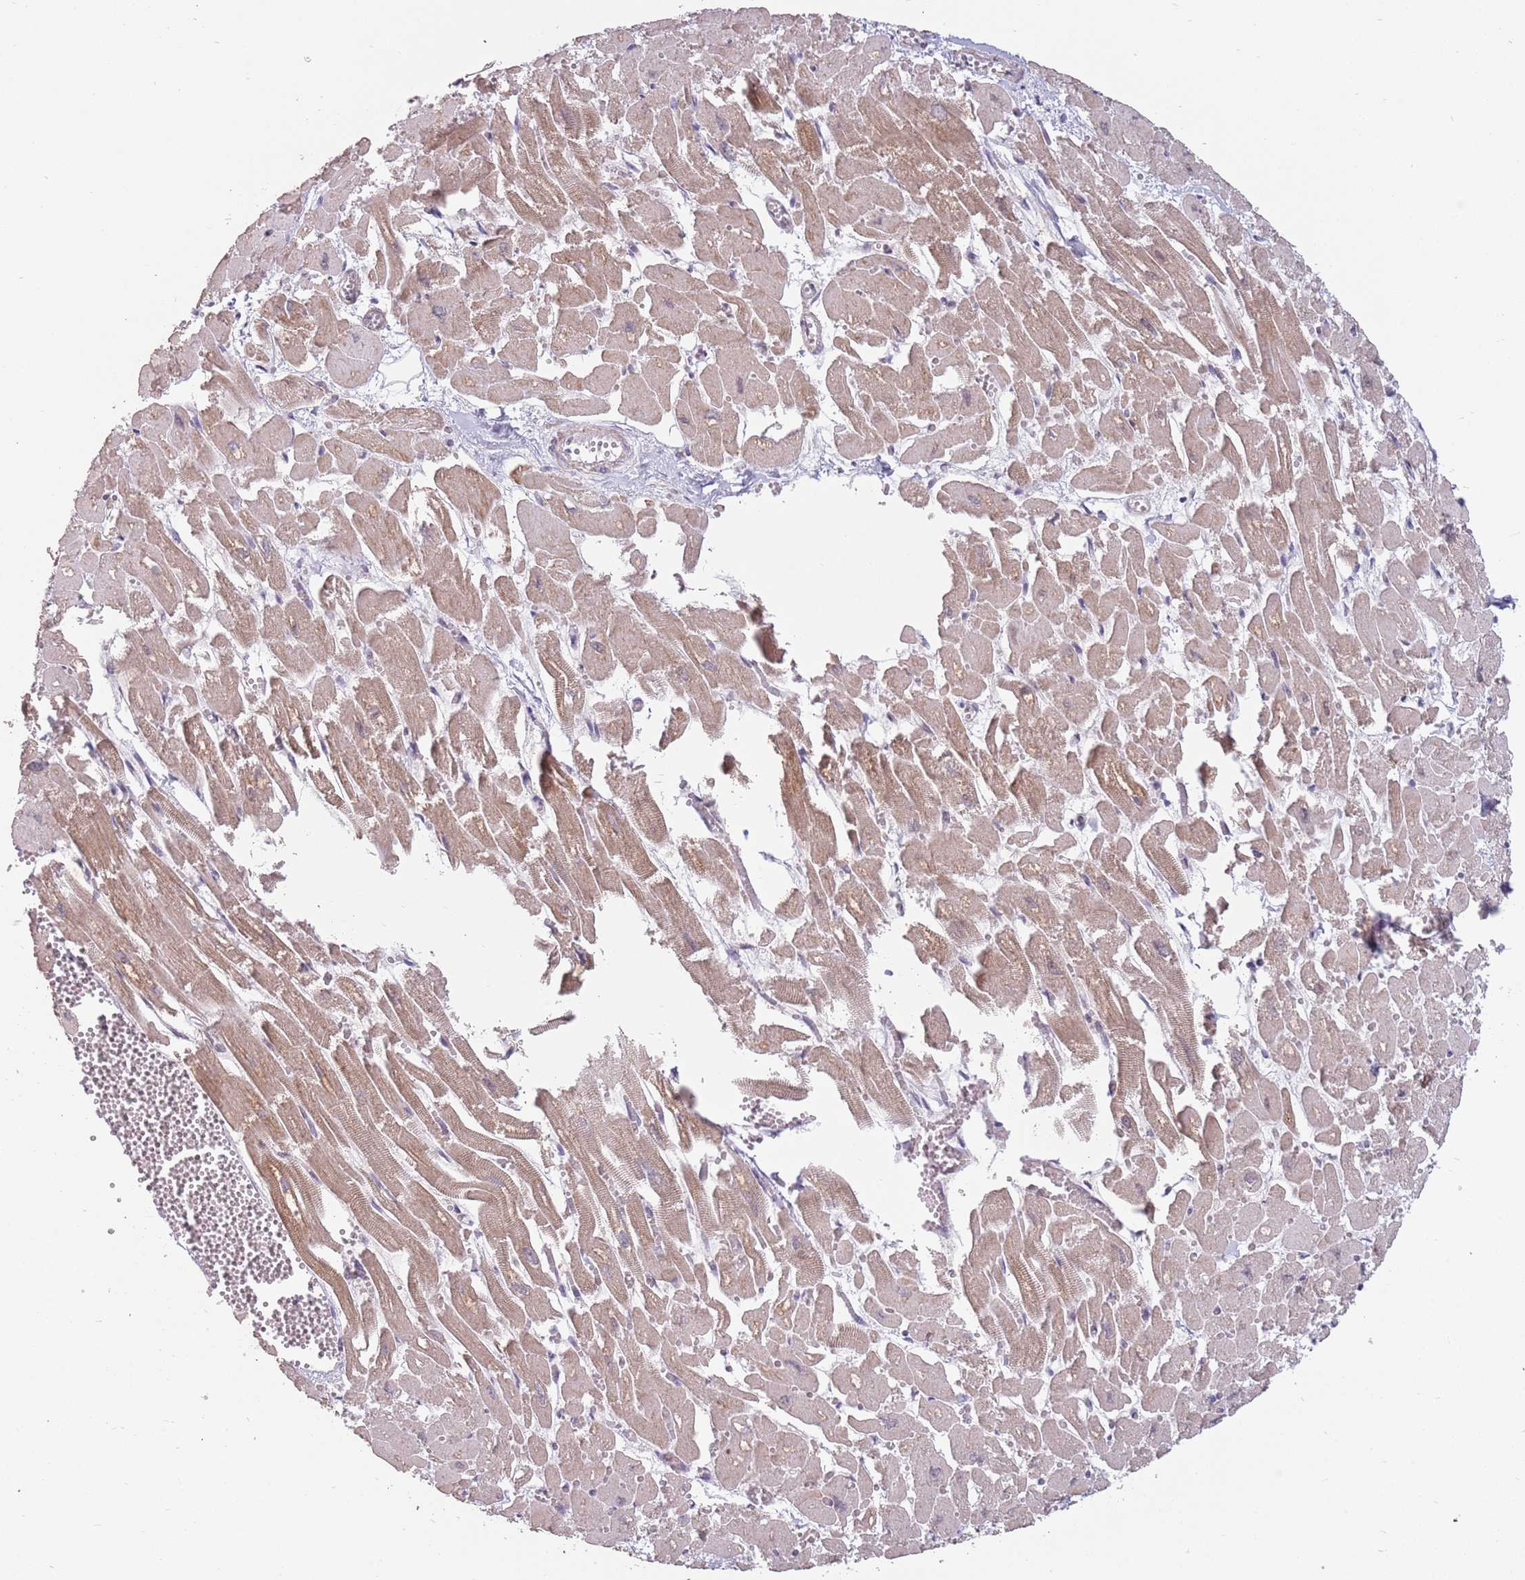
{"staining": {"intensity": "moderate", "quantity": ">75%", "location": "cytoplasmic/membranous"}, "tissue": "heart muscle", "cell_type": "Cardiomyocytes", "image_type": "normal", "snomed": [{"axis": "morphology", "description": "Normal tissue, NOS"}, {"axis": "topography", "description": "Heart"}], "caption": "Protein expression by immunohistochemistry exhibits moderate cytoplasmic/membranous expression in approximately >75% of cardiomyocytes in normal heart muscle.", "gene": "ZNF574", "patient": {"sex": "male", "age": 54}}